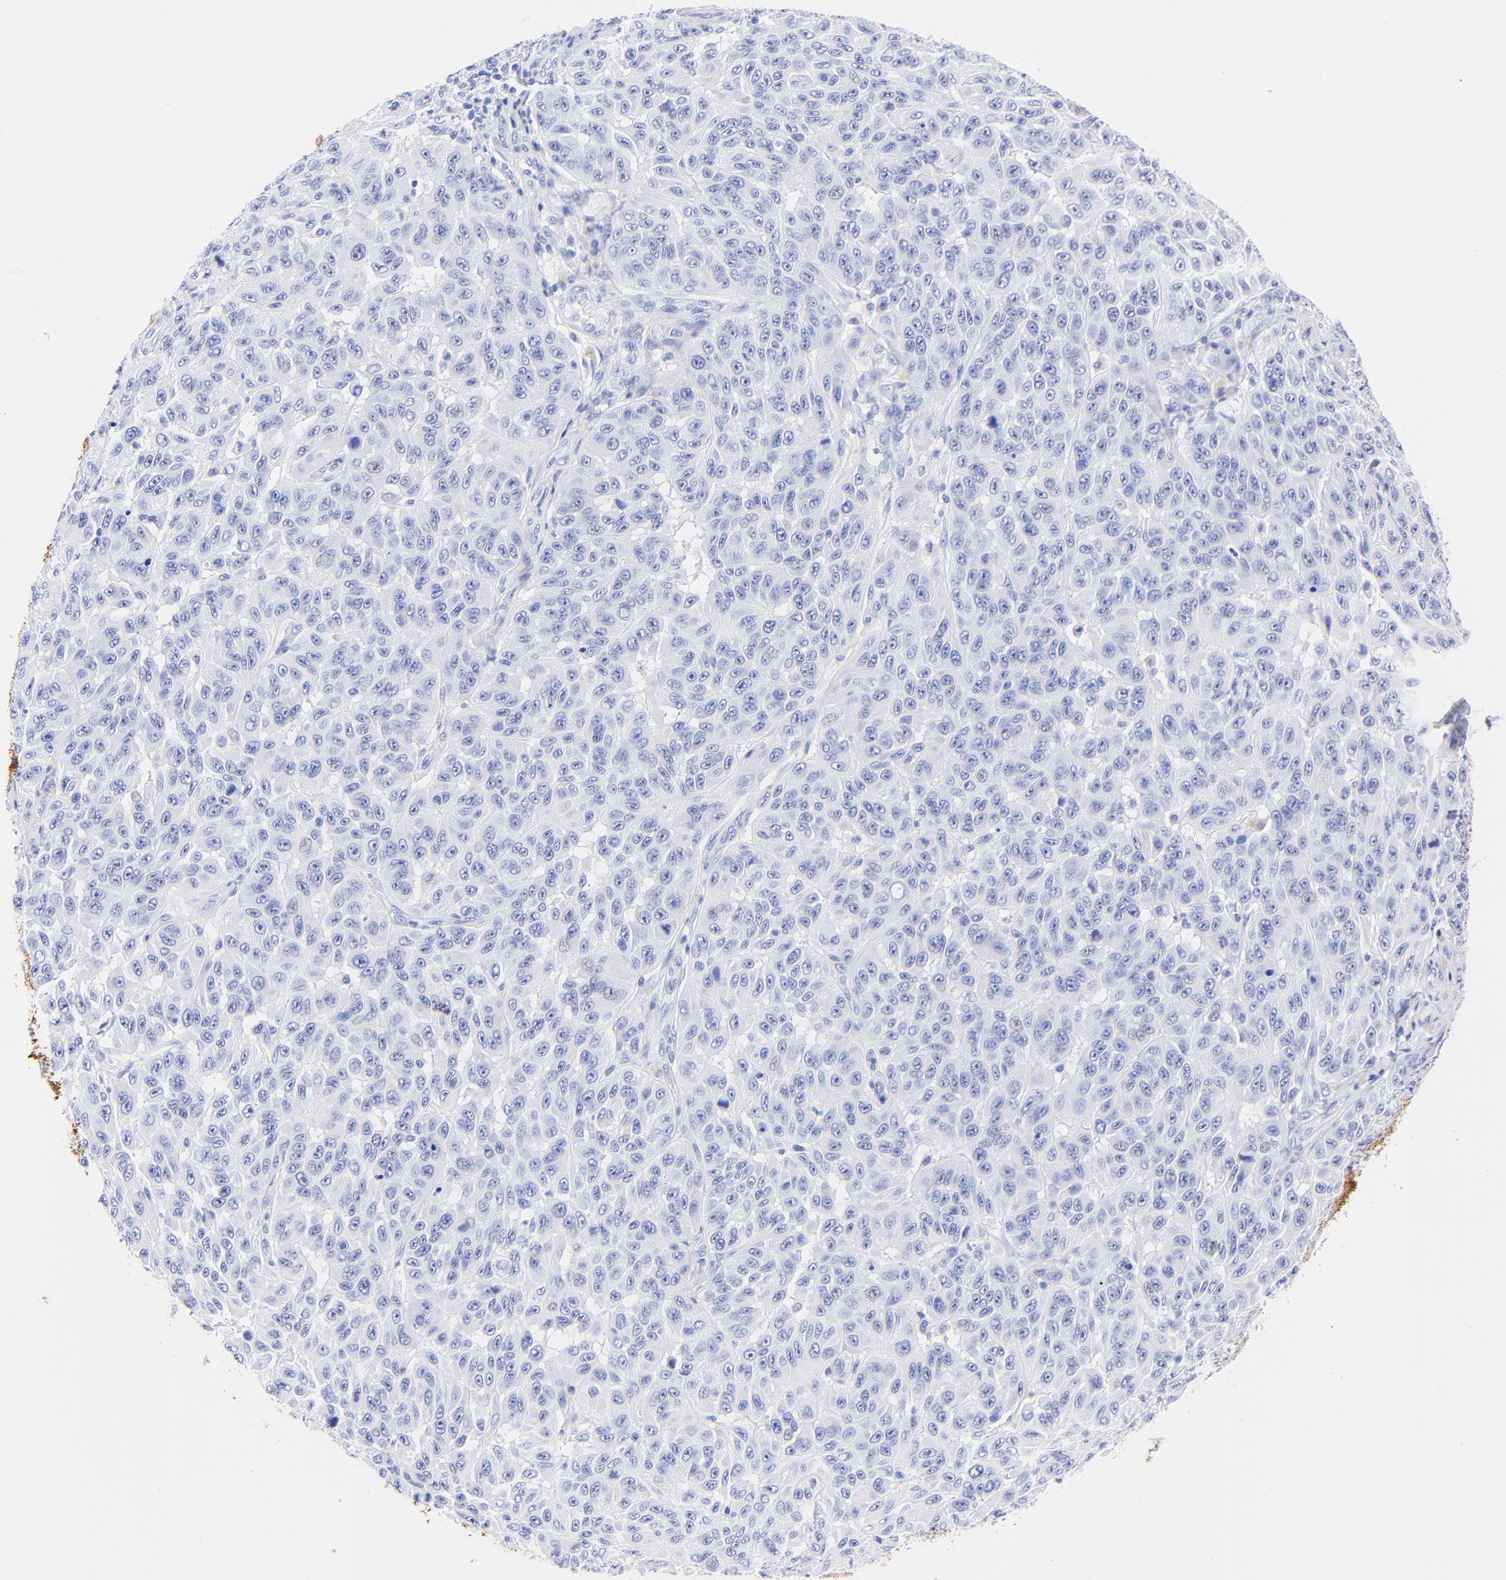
{"staining": {"intensity": "negative", "quantity": "none", "location": "none"}, "tissue": "melanoma", "cell_type": "Tumor cells", "image_type": "cancer", "snomed": [{"axis": "morphology", "description": "Malignant melanoma, NOS"}, {"axis": "topography", "description": "Skin"}], "caption": "There is no significant staining in tumor cells of melanoma.", "gene": "KRT19", "patient": {"sex": "male", "age": 30}}